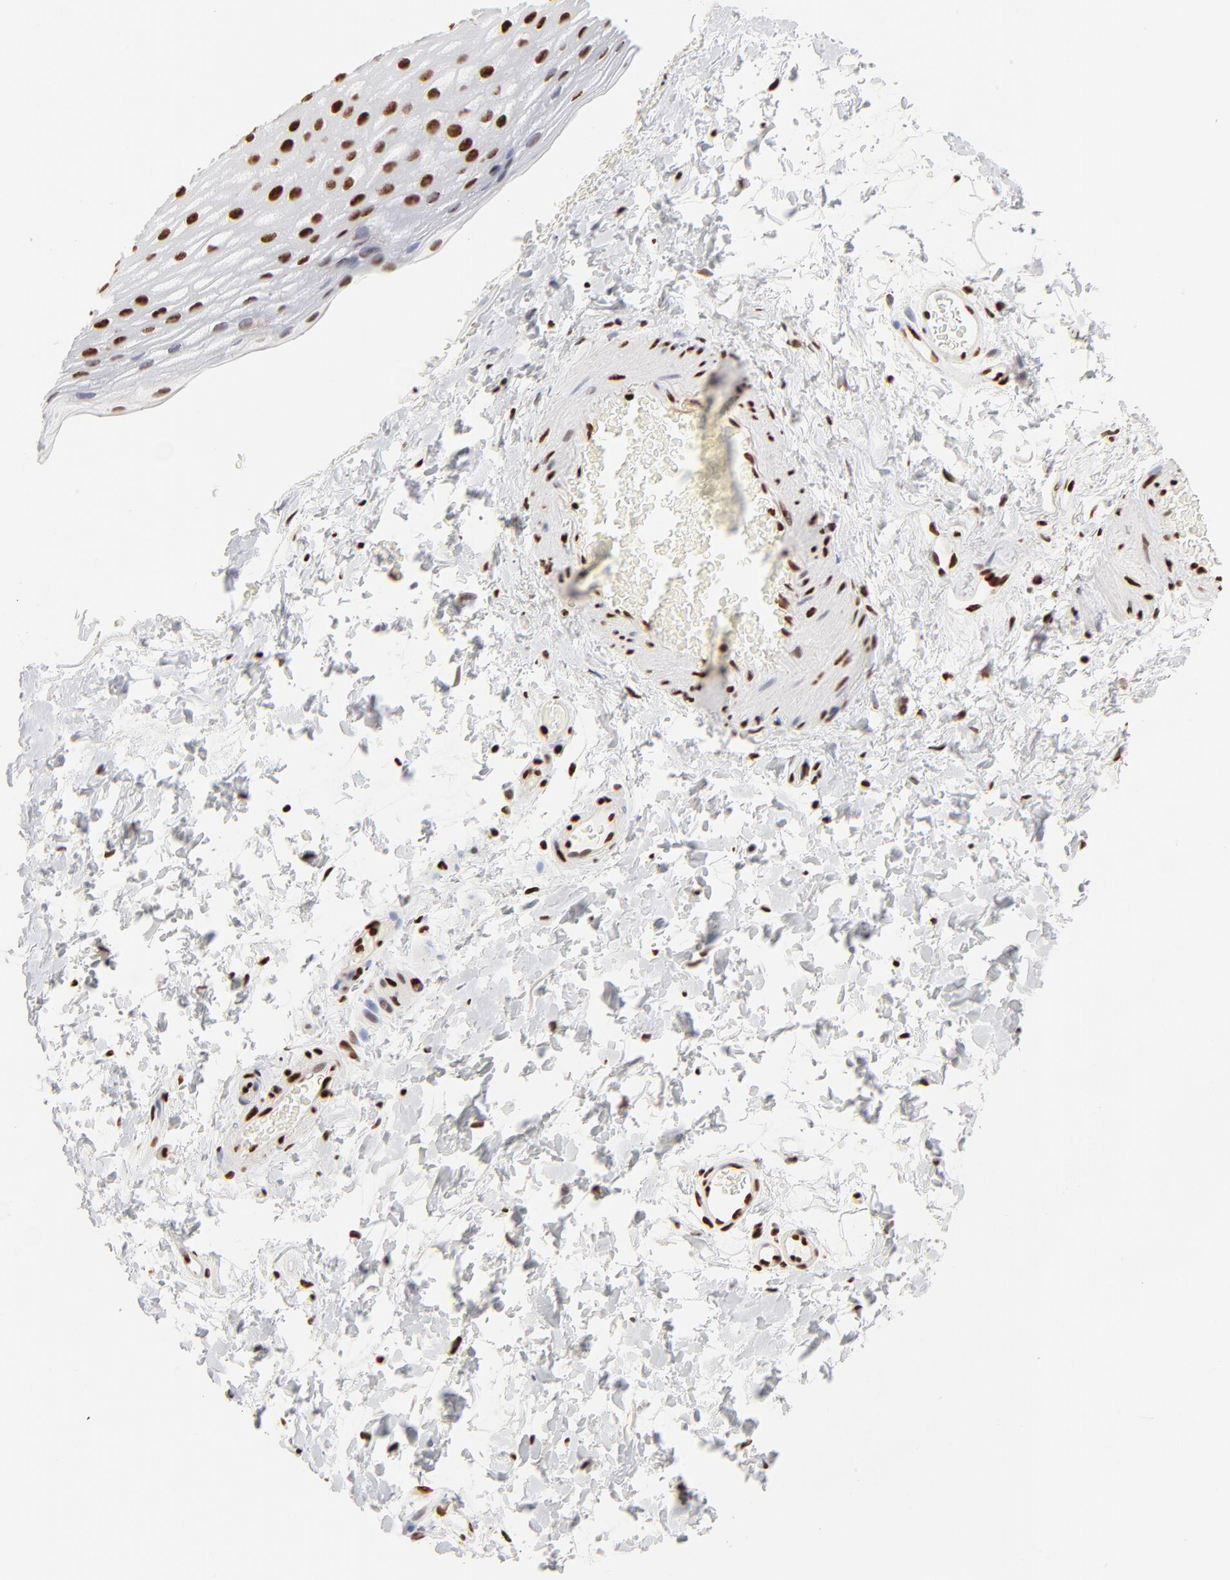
{"staining": {"intensity": "strong", "quantity": "25%-75%", "location": "nuclear"}, "tissue": "esophagus", "cell_type": "Squamous epithelial cells", "image_type": "normal", "snomed": [{"axis": "morphology", "description": "Normal tissue, NOS"}, {"axis": "topography", "description": "Esophagus"}], "caption": "Esophagus stained with immunohistochemistry (IHC) shows strong nuclear staining in approximately 25%-75% of squamous epithelial cells. The staining was performed using DAB (3,3'-diaminobenzidine), with brown indicating positive protein expression. Nuclei are stained blue with hematoxylin.", "gene": "TARDBP", "patient": {"sex": "female", "age": 70}}